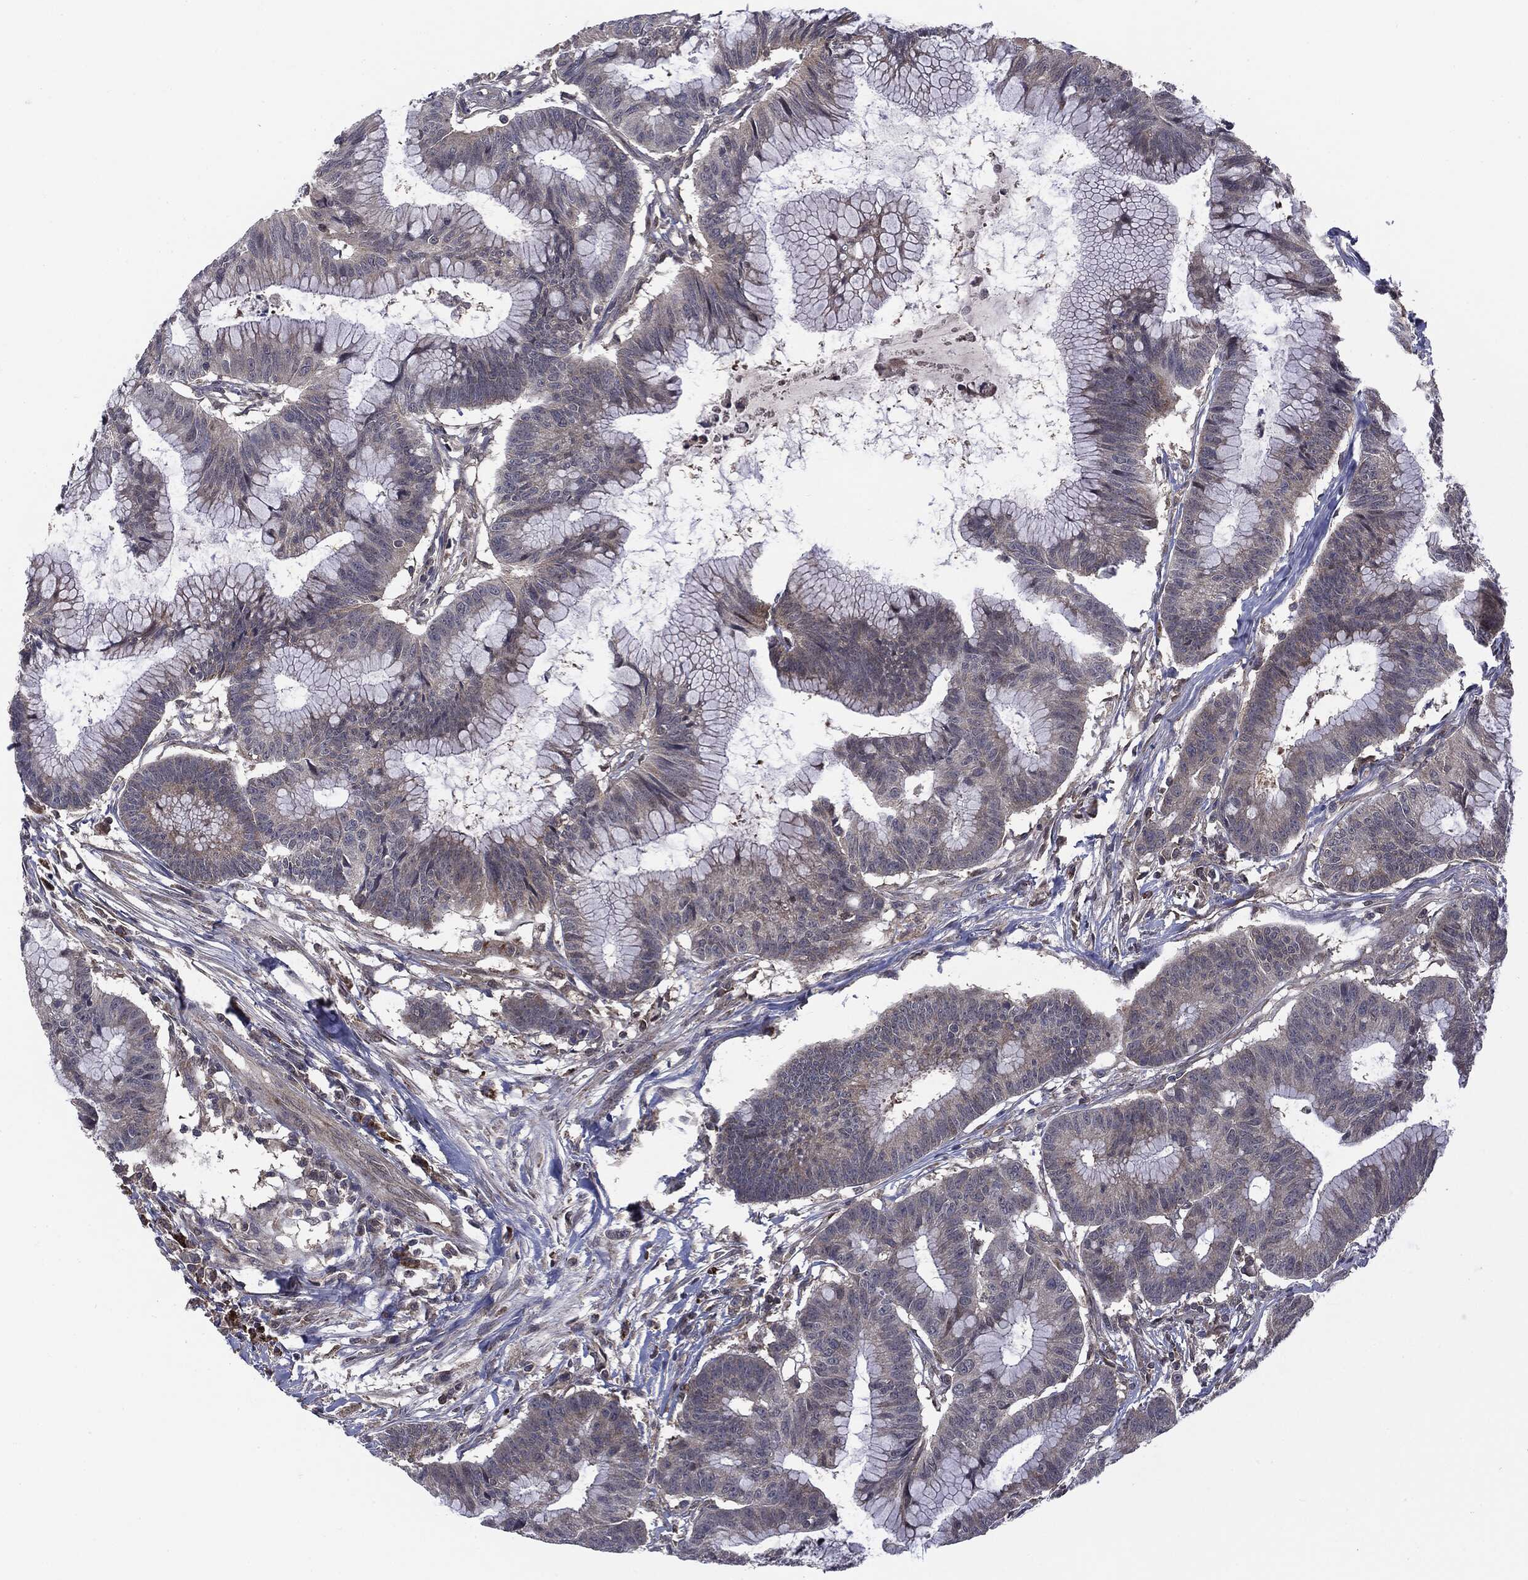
{"staining": {"intensity": "negative", "quantity": "none", "location": "none"}, "tissue": "colorectal cancer", "cell_type": "Tumor cells", "image_type": "cancer", "snomed": [{"axis": "morphology", "description": "Adenocarcinoma, NOS"}, {"axis": "topography", "description": "Colon"}], "caption": "Adenocarcinoma (colorectal) was stained to show a protein in brown. There is no significant expression in tumor cells.", "gene": "PTPA", "patient": {"sex": "female", "age": 78}}